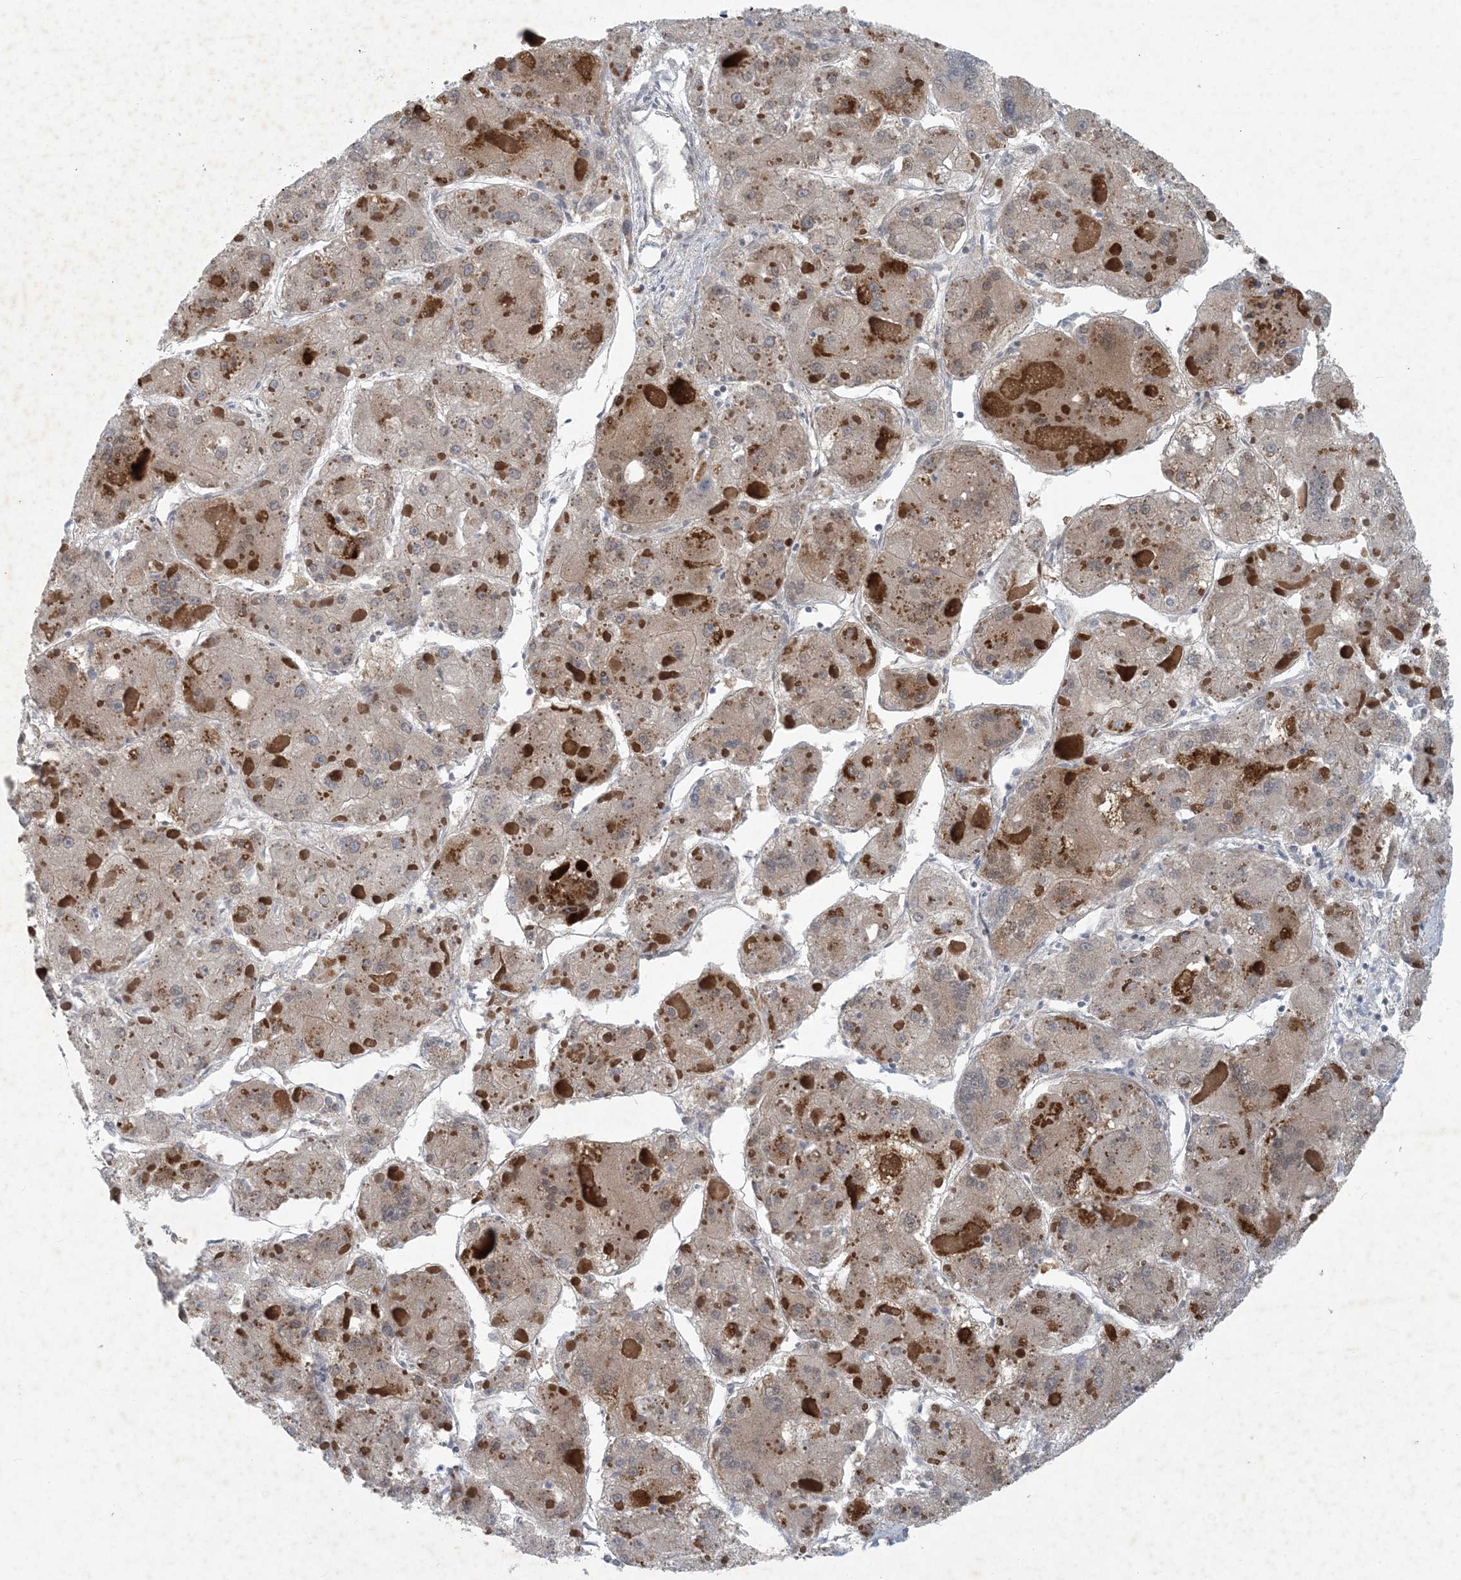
{"staining": {"intensity": "negative", "quantity": "none", "location": "none"}, "tissue": "liver cancer", "cell_type": "Tumor cells", "image_type": "cancer", "snomed": [{"axis": "morphology", "description": "Carcinoma, Hepatocellular, NOS"}, {"axis": "topography", "description": "Liver"}], "caption": "Immunohistochemical staining of hepatocellular carcinoma (liver) shows no significant positivity in tumor cells. (DAB immunohistochemistry, high magnification).", "gene": "HIKESHI", "patient": {"sex": "female", "age": 73}}